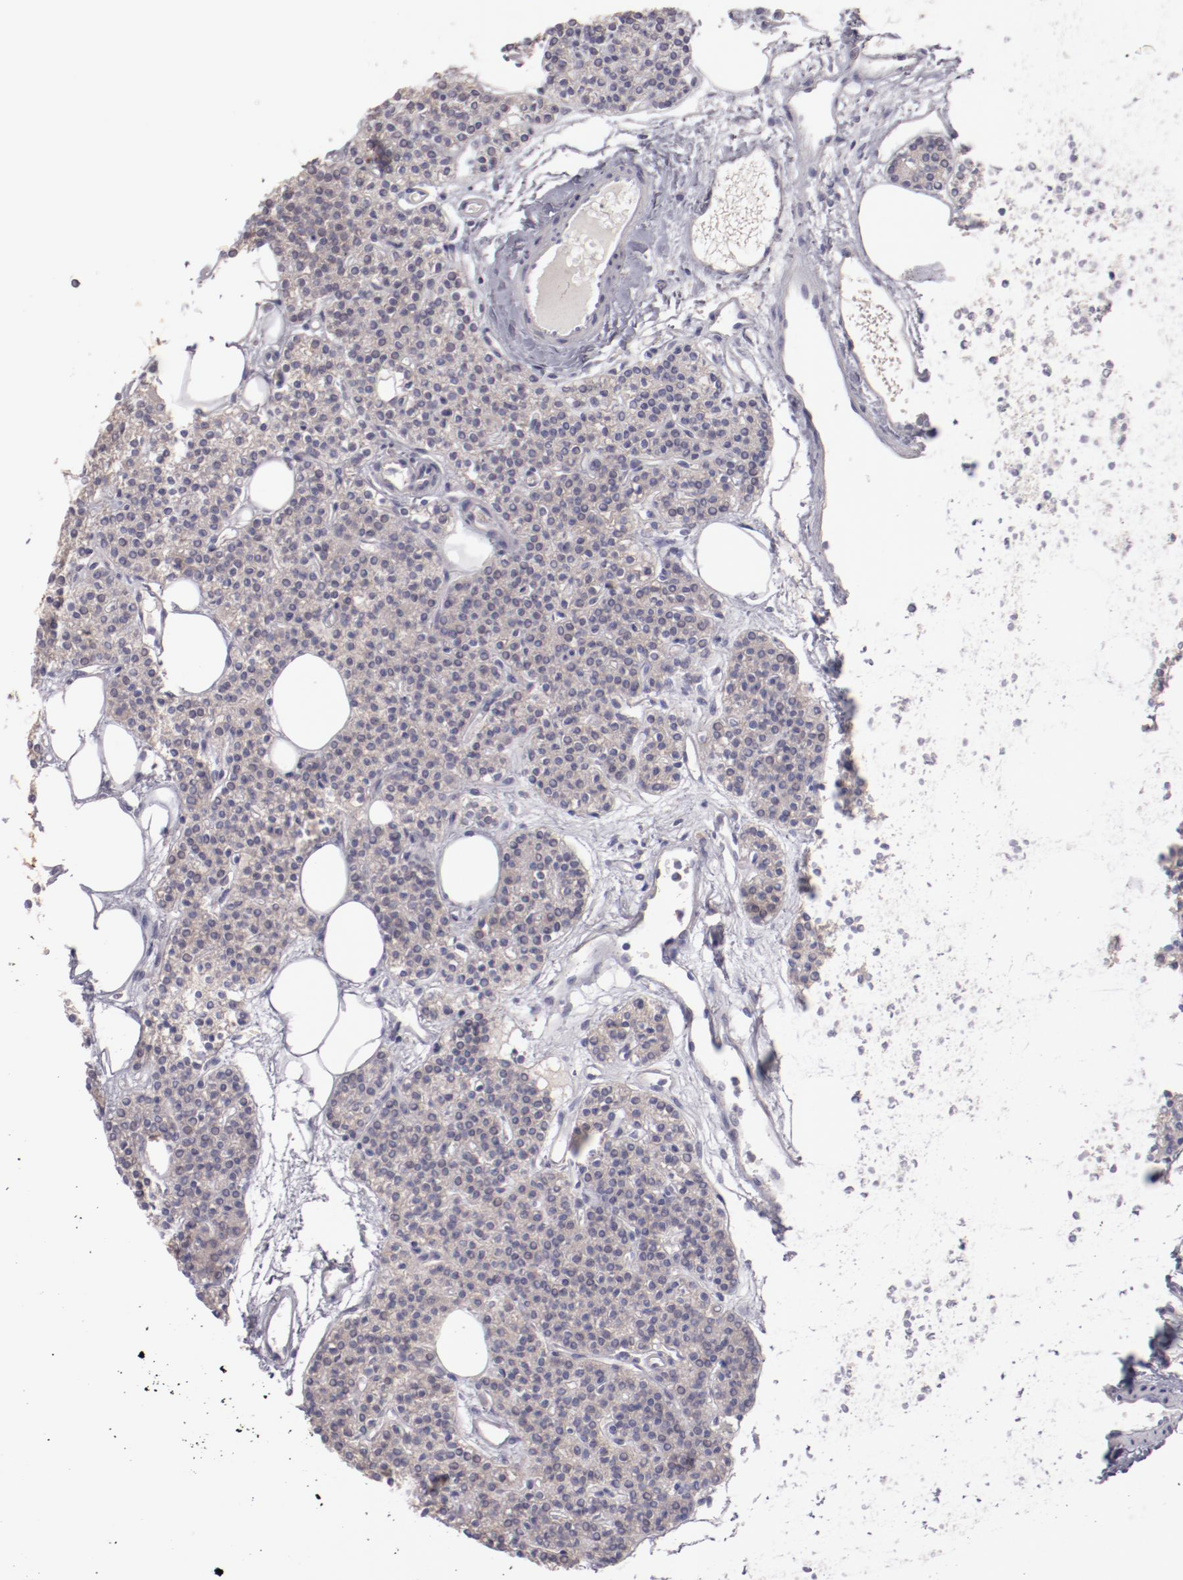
{"staining": {"intensity": "weak", "quantity": "25%-75%", "location": "cytoplasmic/membranous"}, "tissue": "parathyroid gland", "cell_type": "Glandular cells", "image_type": "normal", "snomed": [{"axis": "morphology", "description": "Normal tissue, NOS"}, {"axis": "topography", "description": "Parathyroid gland"}], "caption": "Normal parathyroid gland exhibits weak cytoplasmic/membranous staining in approximately 25%-75% of glandular cells, visualized by immunohistochemistry.", "gene": "ENTPD5", "patient": {"sex": "male", "age": 24}}